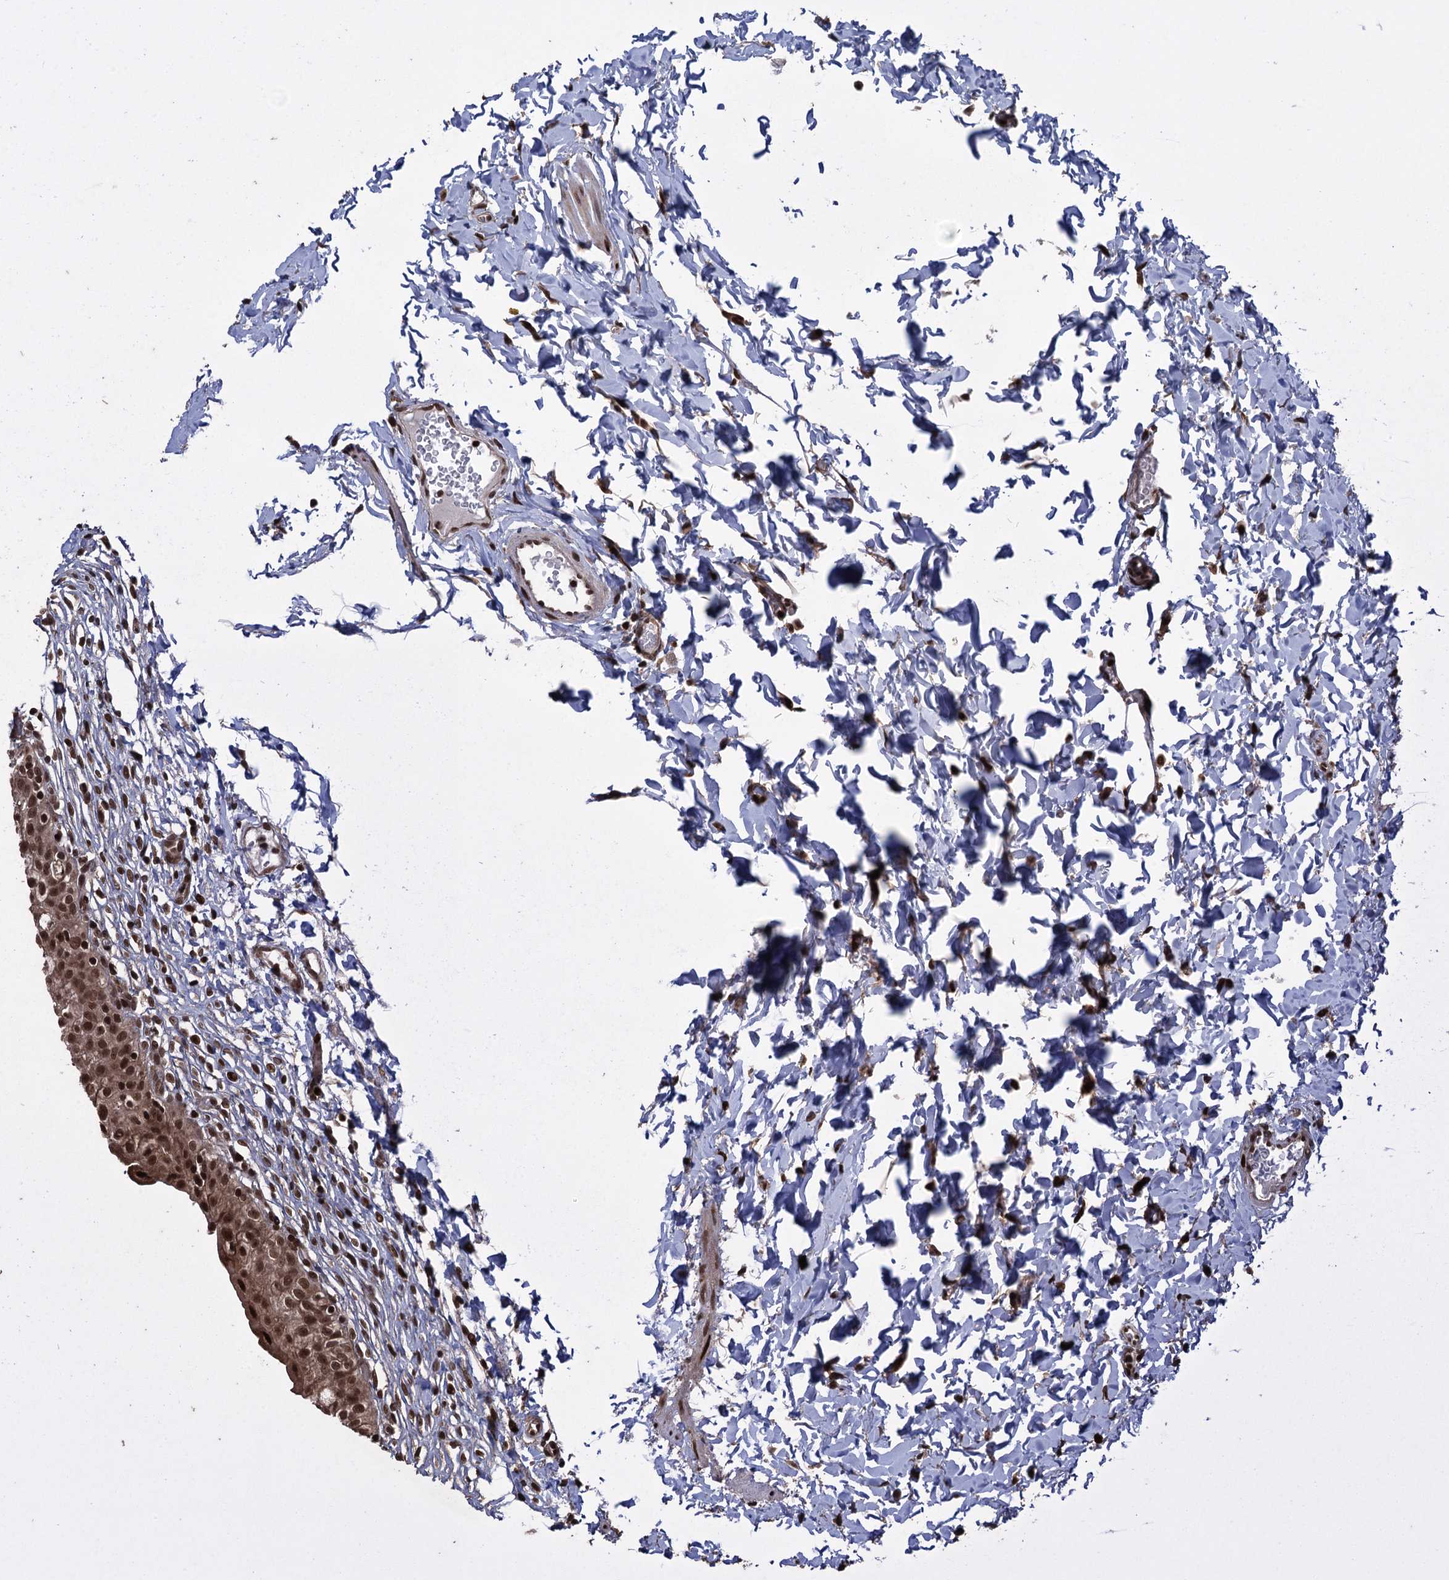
{"staining": {"intensity": "strong", "quantity": "25%-75%", "location": "cytoplasmic/membranous,nuclear"}, "tissue": "urinary bladder", "cell_type": "Urothelial cells", "image_type": "normal", "snomed": [{"axis": "morphology", "description": "Normal tissue, NOS"}, {"axis": "topography", "description": "Urinary bladder"}], "caption": "Immunohistochemical staining of benign human urinary bladder displays strong cytoplasmic/membranous,nuclear protein expression in approximately 25%-75% of urothelial cells. The protein is shown in brown color, while the nuclei are stained blue.", "gene": "ZNF169", "patient": {"sex": "male", "age": 55}}